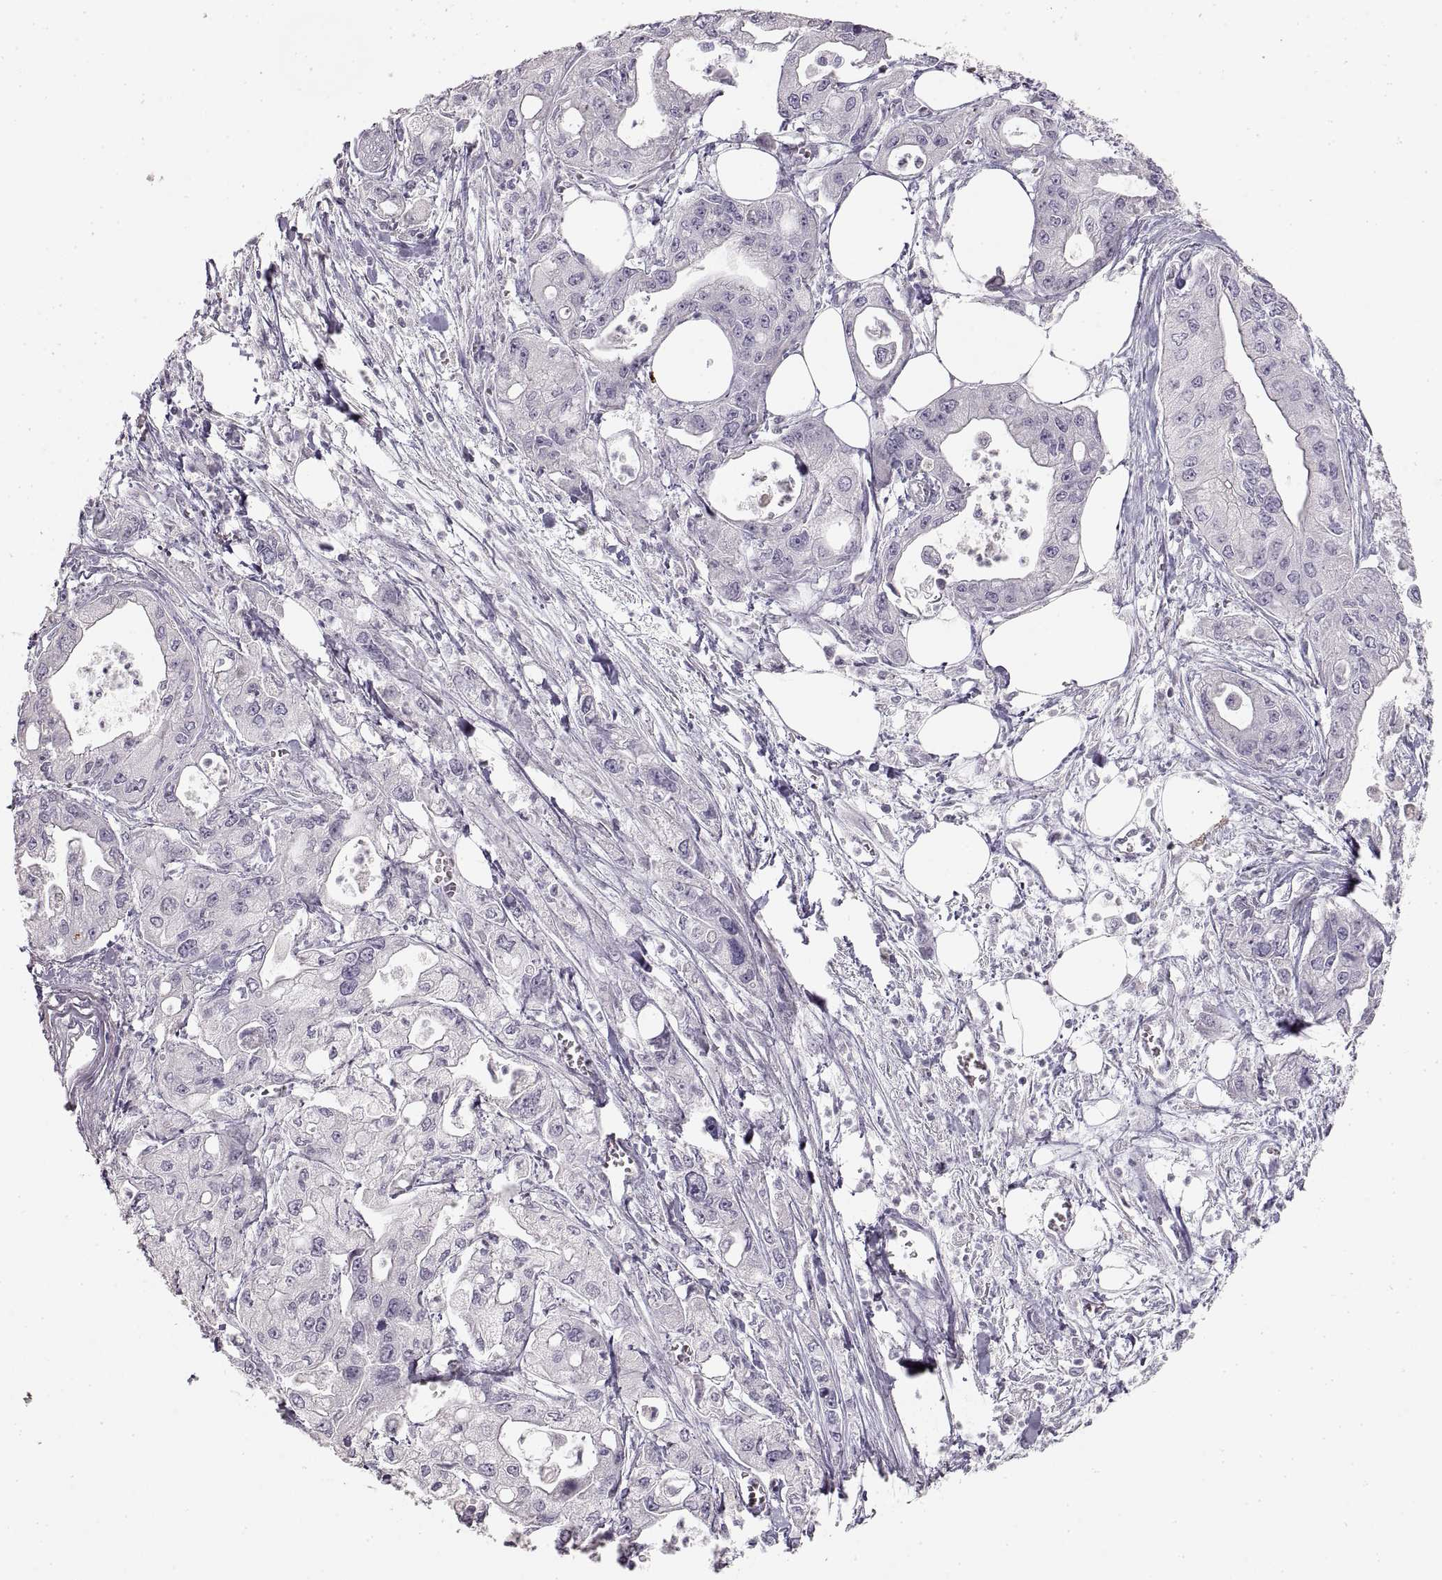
{"staining": {"intensity": "negative", "quantity": "none", "location": "none"}, "tissue": "pancreatic cancer", "cell_type": "Tumor cells", "image_type": "cancer", "snomed": [{"axis": "morphology", "description": "Adenocarcinoma, NOS"}, {"axis": "topography", "description": "Pancreas"}], "caption": "A high-resolution photomicrograph shows immunohistochemistry staining of pancreatic cancer, which exhibits no significant staining in tumor cells.", "gene": "ZP3", "patient": {"sex": "male", "age": 70}}